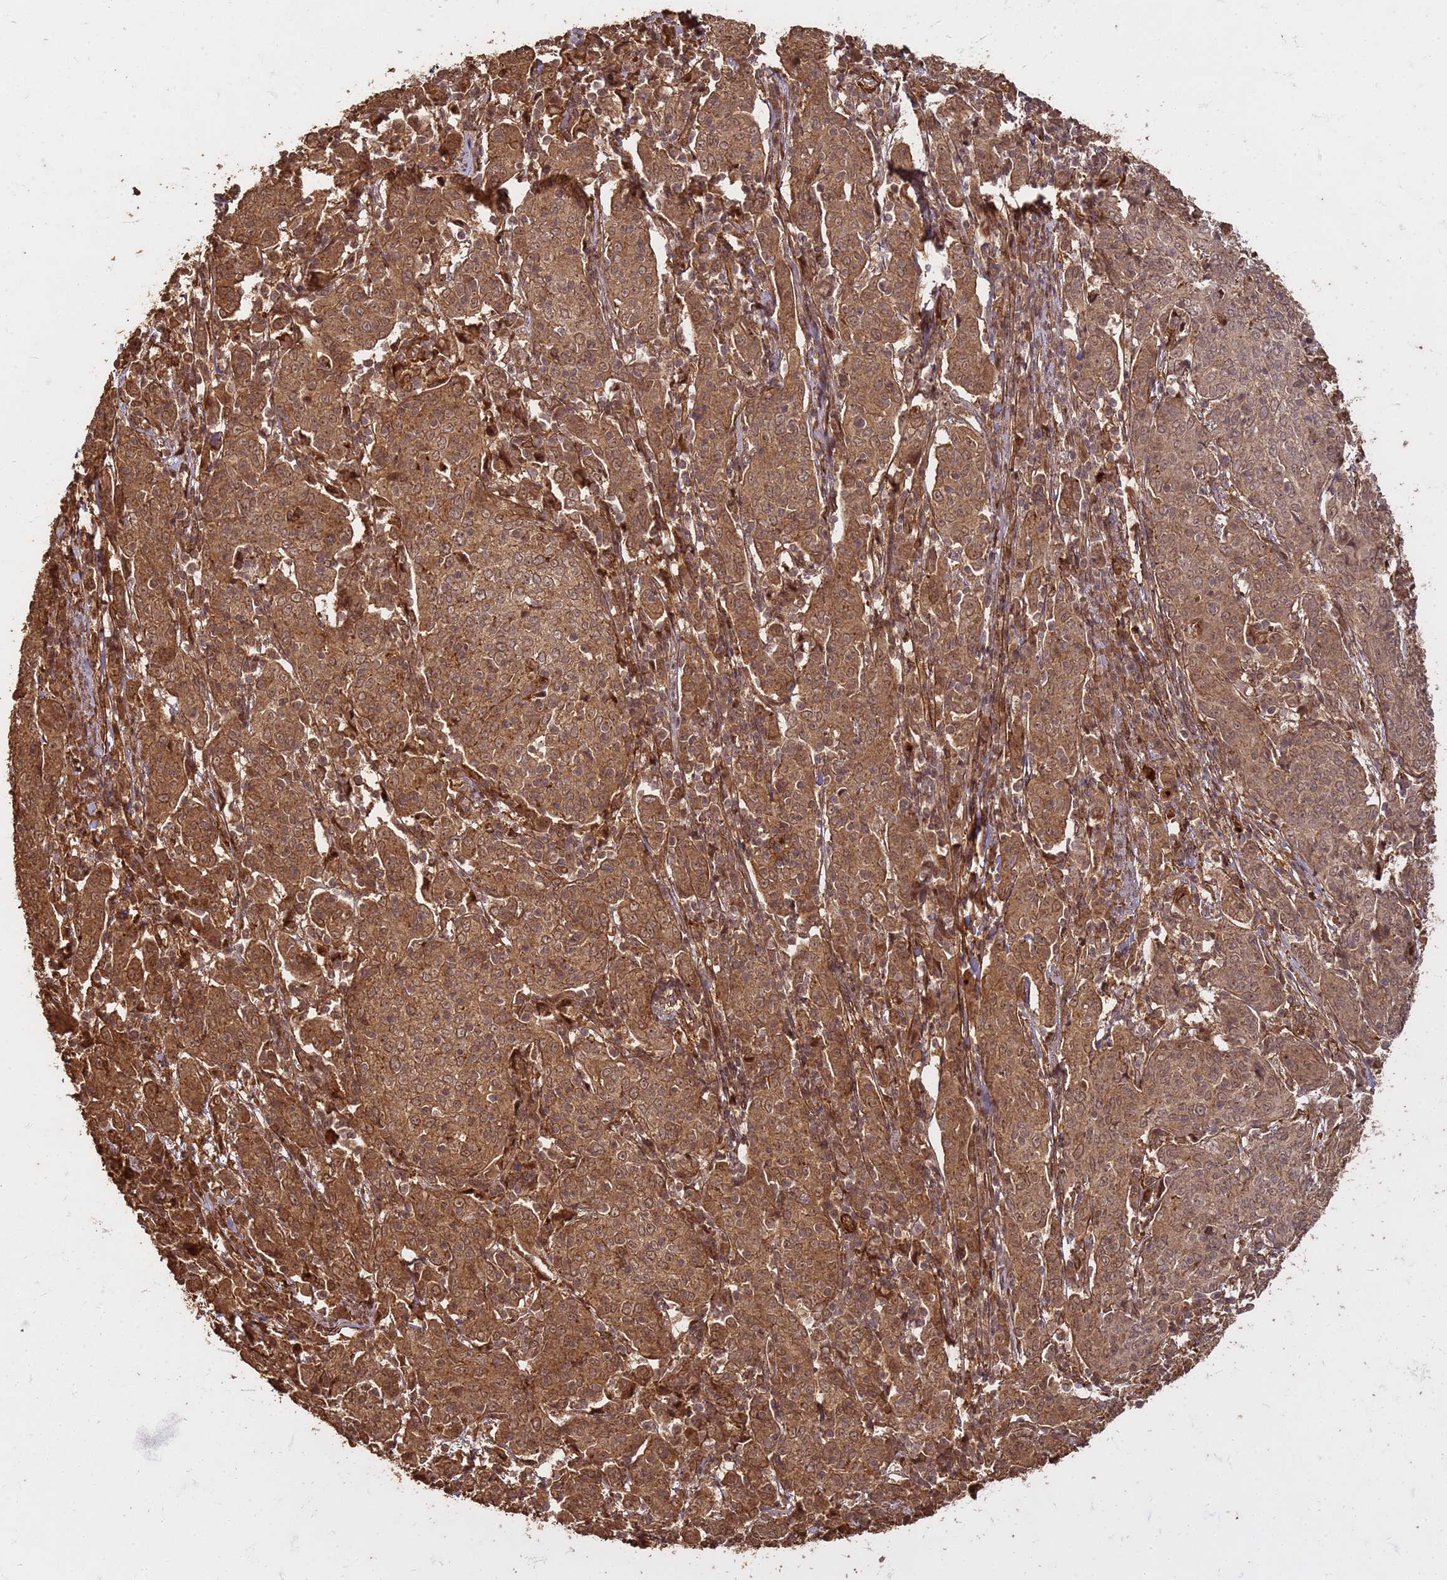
{"staining": {"intensity": "moderate", "quantity": ">75%", "location": "cytoplasmic/membranous,nuclear"}, "tissue": "cervical cancer", "cell_type": "Tumor cells", "image_type": "cancer", "snomed": [{"axis": "morphology", "description": "Squamous cell carcinoma, NOS"}, {"axis": "topography", "description": "Cervix"}], "caption": "Brown immunohistochemical staining in human cervical squamous cell carcinoma reveals moderate cytoplasmic/membranous and nuclear staining in about >75% of tumor cells.", "gene": "KIF26A", "patient": {"sex": "female", "age": 67}}